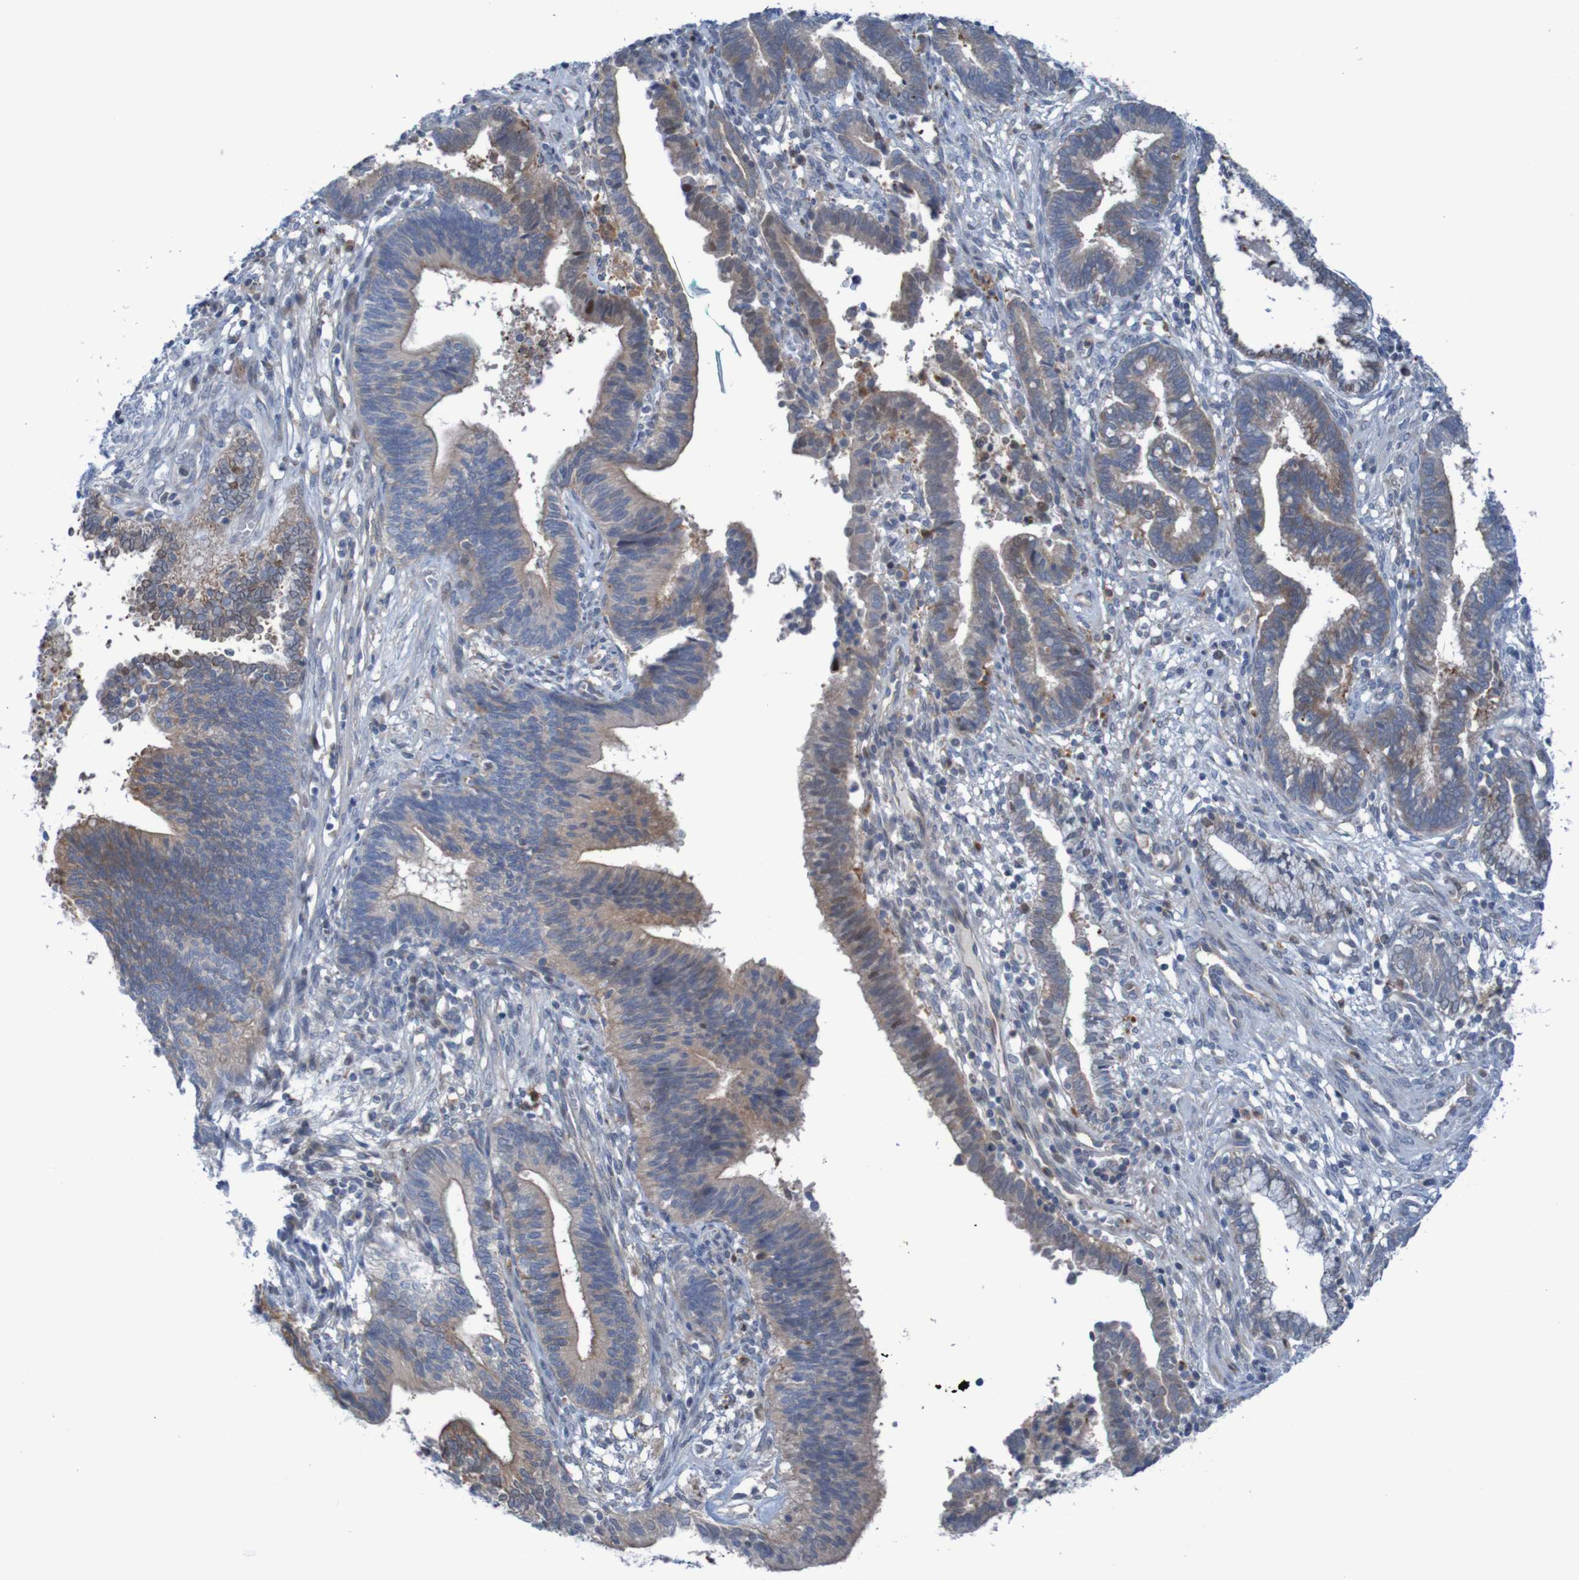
{"staining": {"intensity": "moderate", "quantity": ">75%", "location": "cytoplasmic/membranous"}, "tissue": "cervical cancer", "cell_type": "Tumor cells", "image_type": "cancer", "snomed": [{"axis": "morphology", "description": "Adenocarcinoma, NOS"}, {"axis": "topography", "description": "Cervix"}], "caption": "Immunohistochemistry (IHC) staining of cervical adenocarcinoma, which demonstrates medium levels of moderate cytoplasmic/membranous expression in about >75% of tumor cells indicating moderate cytoplasmic/membranous protein staining. The staining was performed using DAB (3,3'-diaminobenzidine) (brown) for protein detection and nuclei were counterstained in hematoxylin (blue).", "gene": "ANGPT4", "patient": {"sex": "female", "age": 44}}